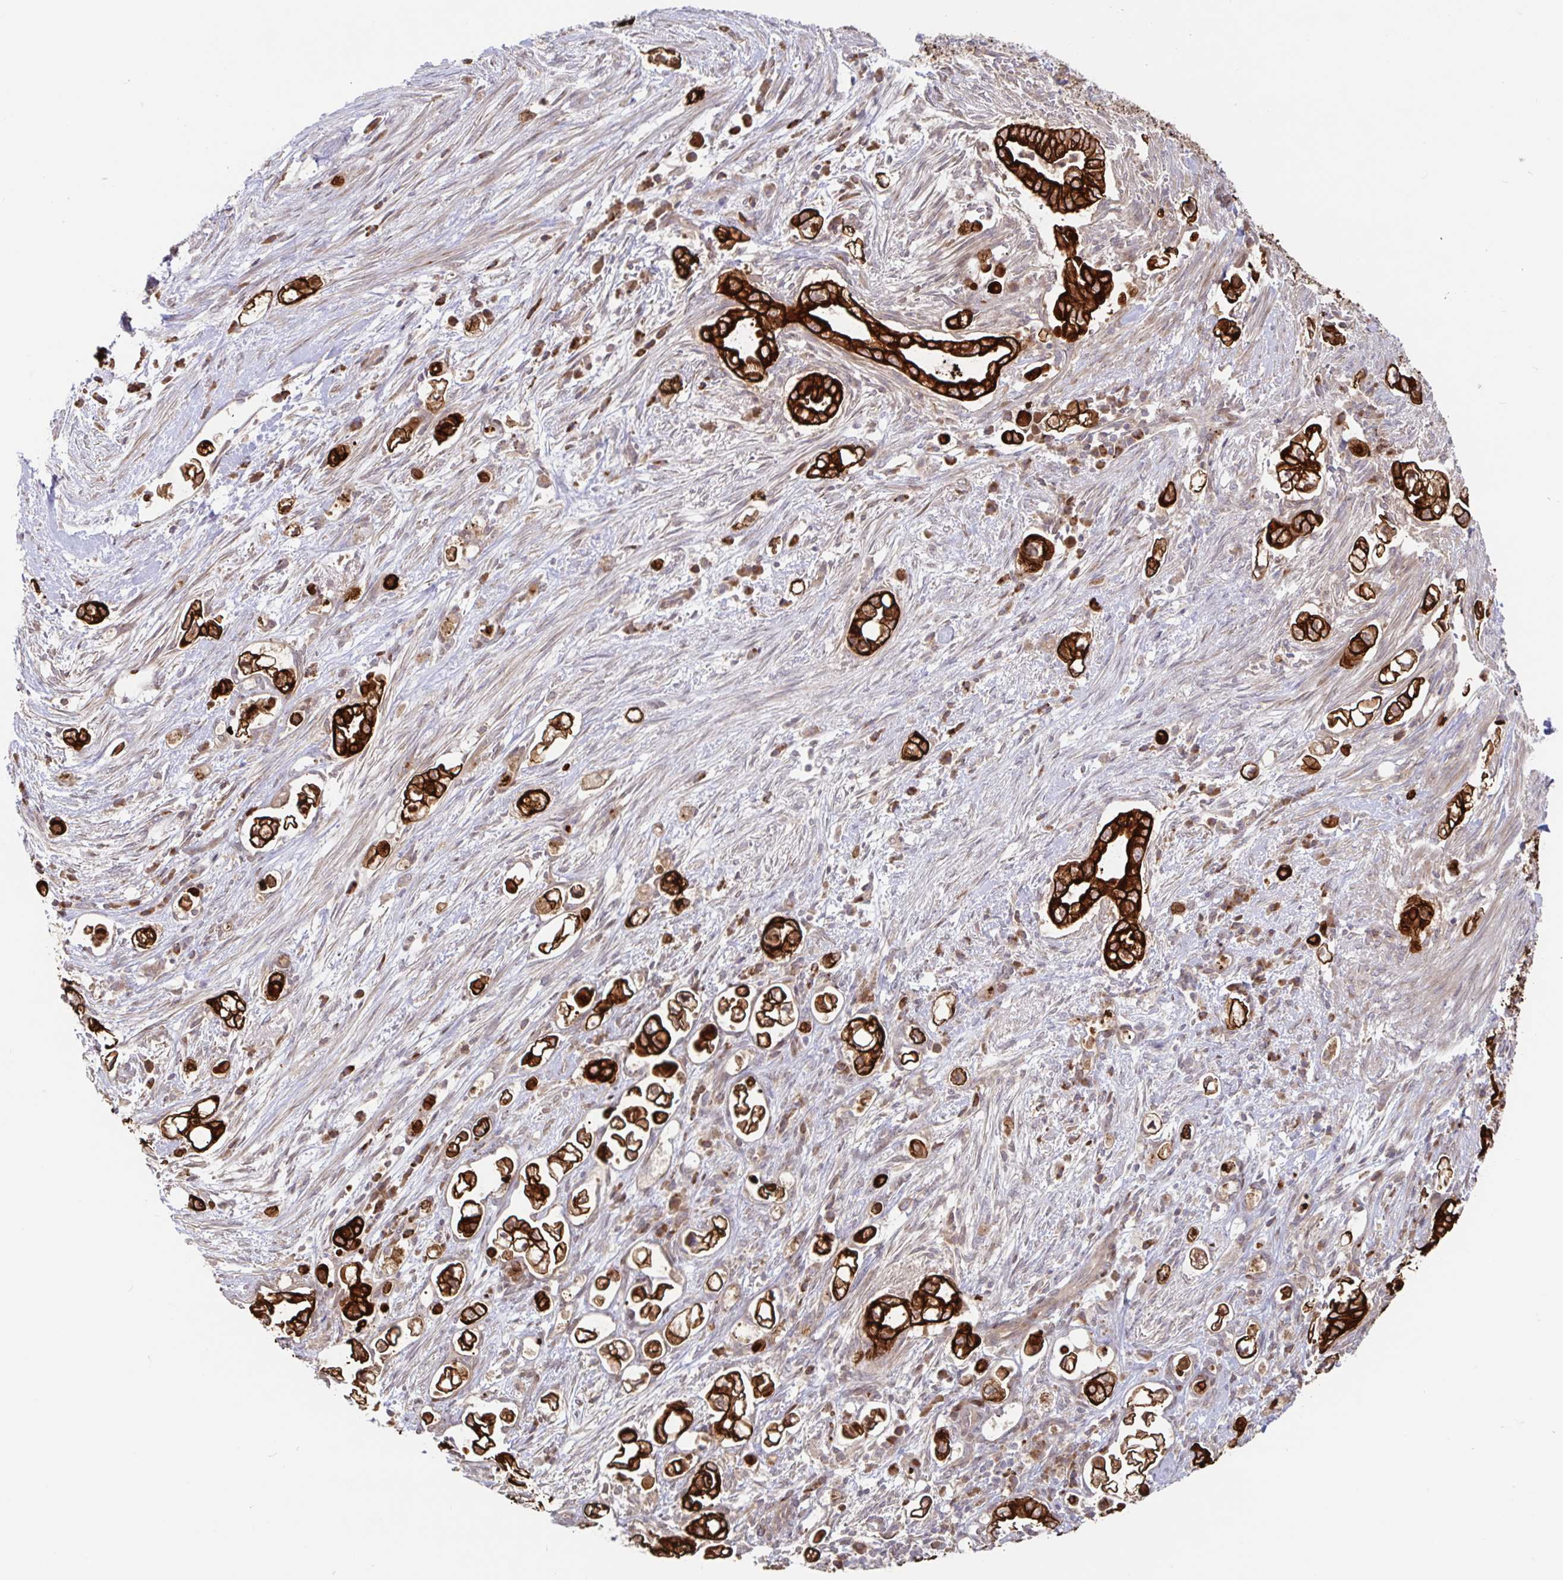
{"staining": {"intensity": "strong", "quantity": ">75%", "location": "cytoplasmic/membranous"}, "tissue": "pancreatic cancer", "cell_type": "Tumor cells", "image_type": "cancer", "snomed": [{"axis": "morphology", "description": "Adenocarcinoma, NOS"}, {"axis": "topography", "description": "Pancreas"}], "caption": "A brown stain labels strong cytoplasmic/membranous staining of a protein in pancreatic adenocarcinoma tumor cells.", "gene": "AACS", "patient": {"sex": "female", "age": 69}}